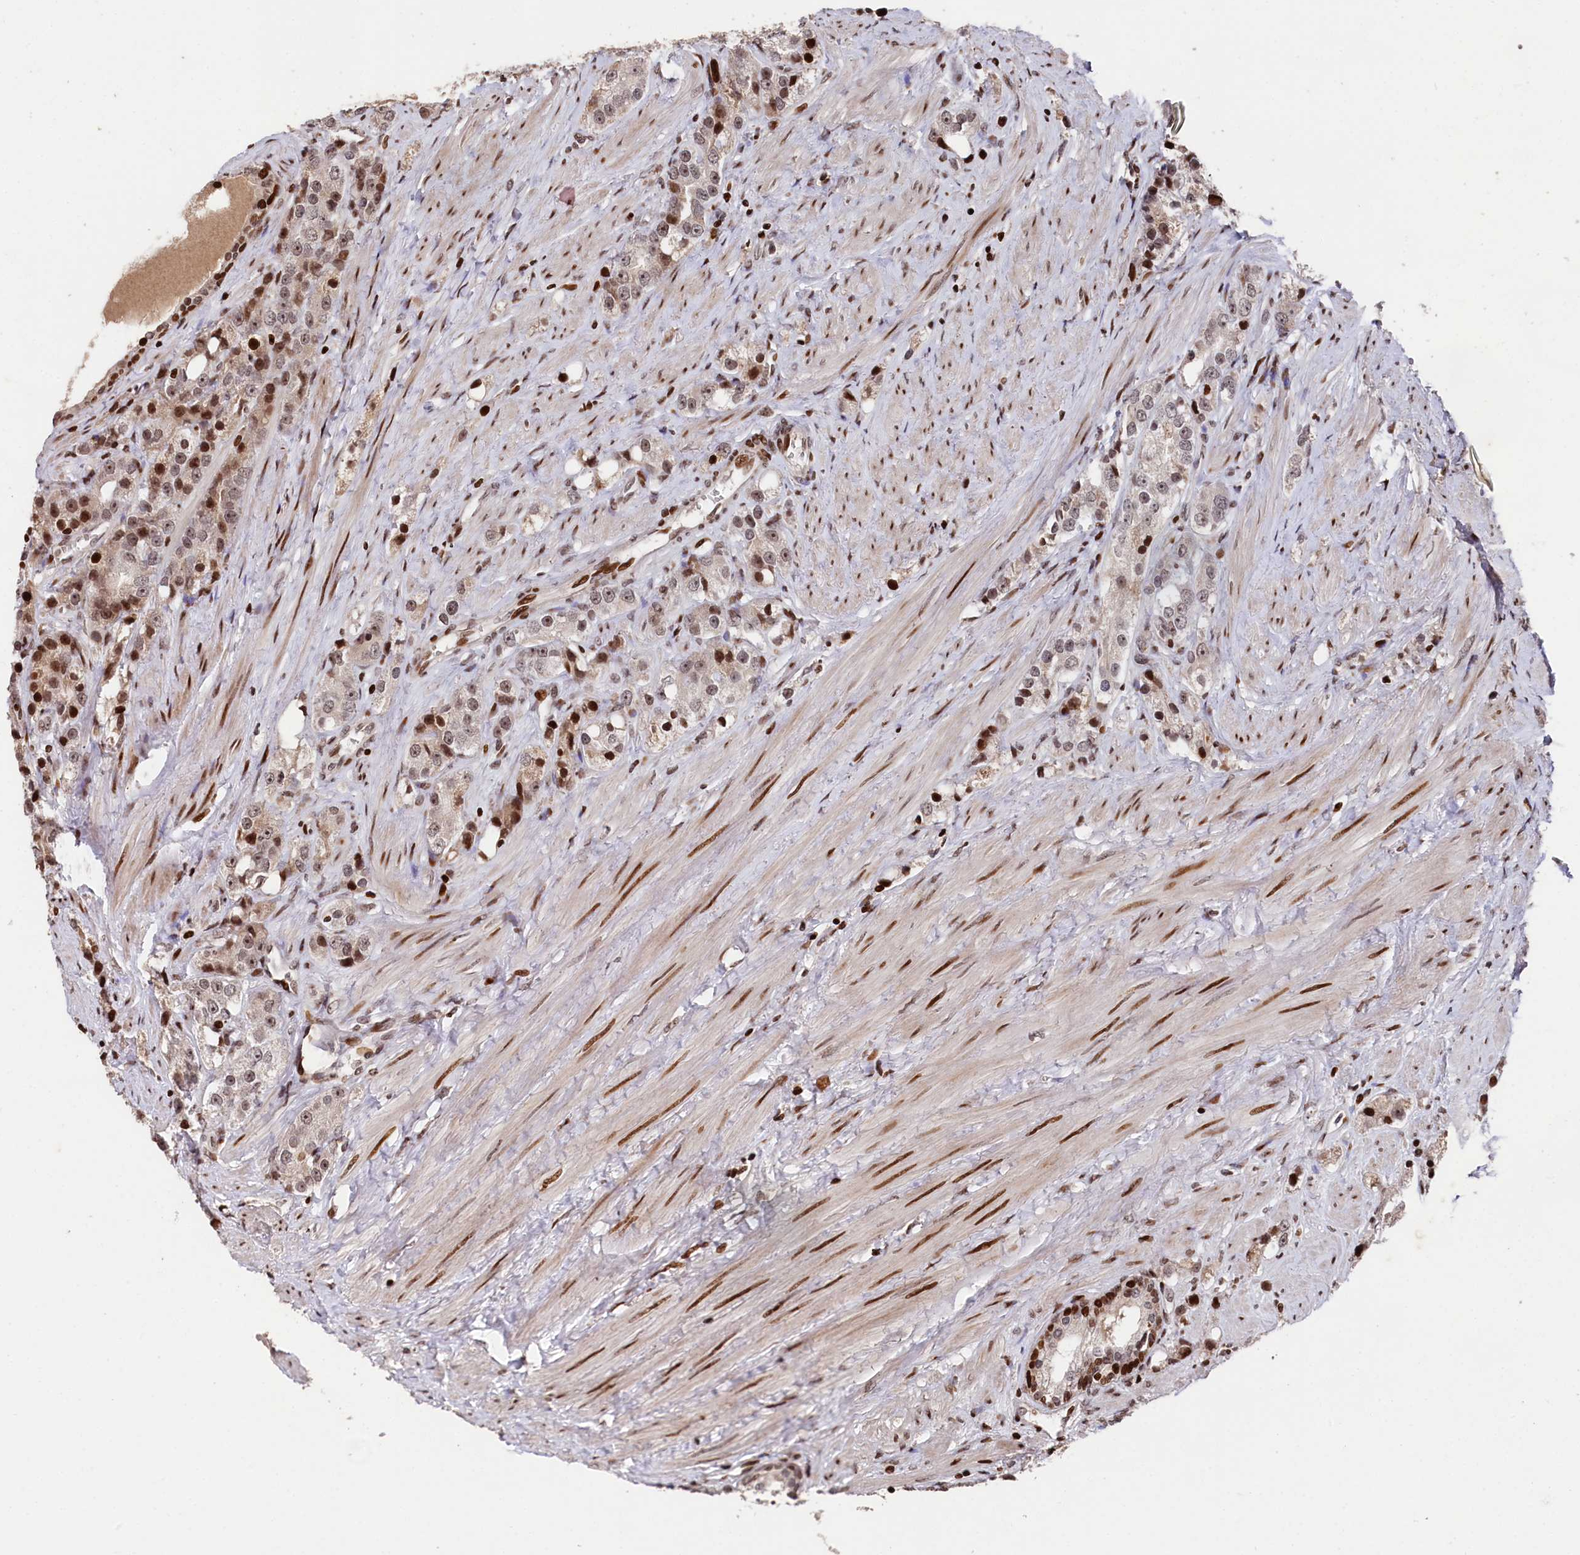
{"staining": {"intensity": "strong", "quantity": "<25%", "location": "cytoplasmic/membranous,nuclear"}, "tissue": "prostate cancer", "cell_type": "Tumor cells", "image_type": "cancer", "snomed": [{"axis": "morphology", "description": "Adenocarcinoma, NOS"}, {"axis": "topography", "description": "Prostate"}], "caption": "A brown stain highlights strong cytoplasmic/membranous and nuclear expression of a protein in prostate adenocarcinoma tumor cells.", "gene": "MCF2L2", "patient": {"sex": "male", "age": 79}}